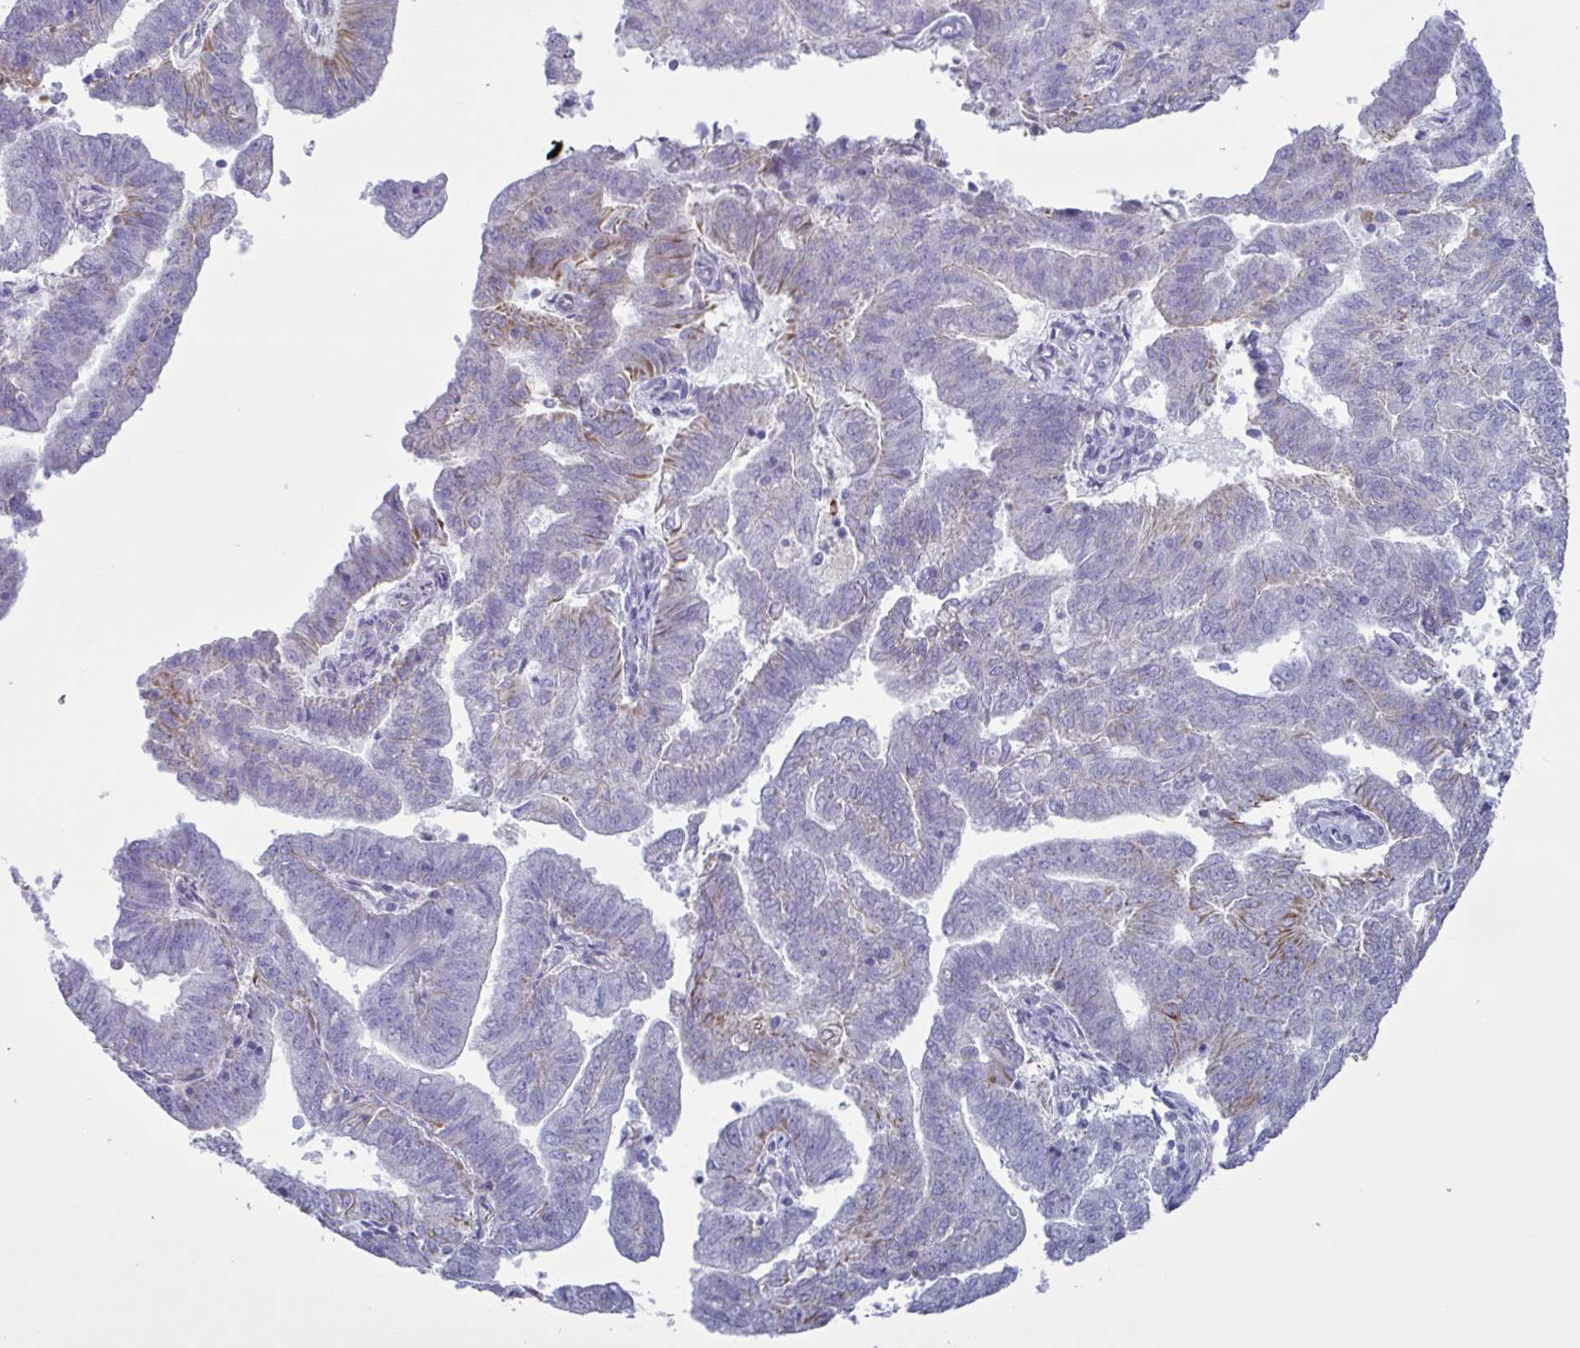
{"staining": {"intensity": "moderate", "quantity": "<25%", "location": "cytoplasmic/membranous"}, "tissue": "endometrial cancer", "cell_type": "Tumor cells", "image_type": "cancer", "snomed": [{"axis": "morphology", "description": "Adenocarcinoma, NOS"}, {"axis": "topography", "description": "Endometrium"}], "caption": "Immunohistochemistry histopathology image of neoplastic tissue: human endometrial cancer stained using immunohistochemistry displays low levels of moderate protein expression localized specifically in the cytoplasmic/membranous of tumor cells, appearing as a cytoplasmic/membranous brown color.", "gene": "TMEM86B", "patient": {"sex": "female", "age": 82}}